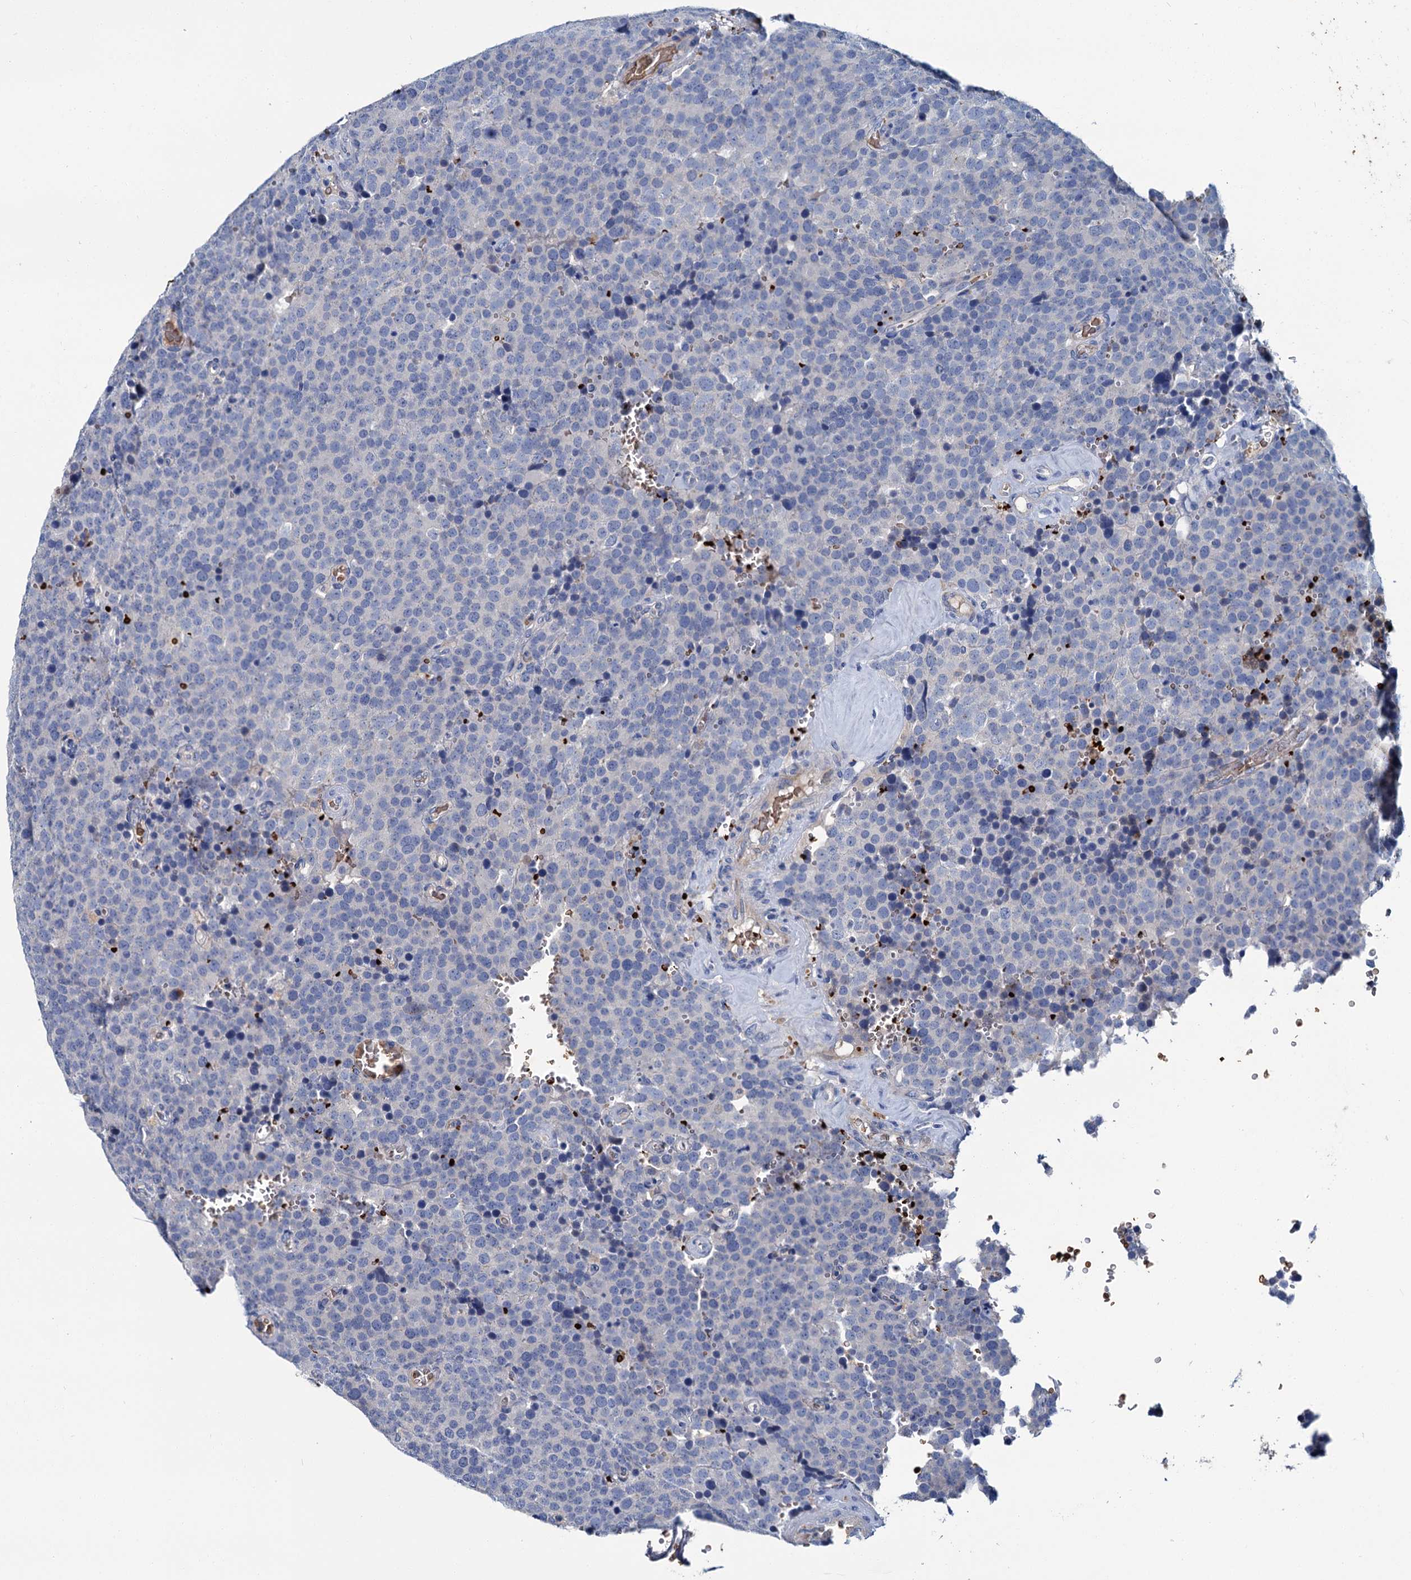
{"staining": {"intensity": "negative", "quantity": "none", "location": "none"}, "tissue": "testis cancer", "cell_type": "Tumor cells", "image_type": "cancer", "snomed": [{"axis": "morphology", "description": "Seminoma, NOS"}, {"axis": "topography", "description": "Testis"}], "caption": "The histopathology image shows no significant staining in tumor cells of testis cancer.", "gene": "ATG2A", "patient": {"sex": "male", "age": 71}}